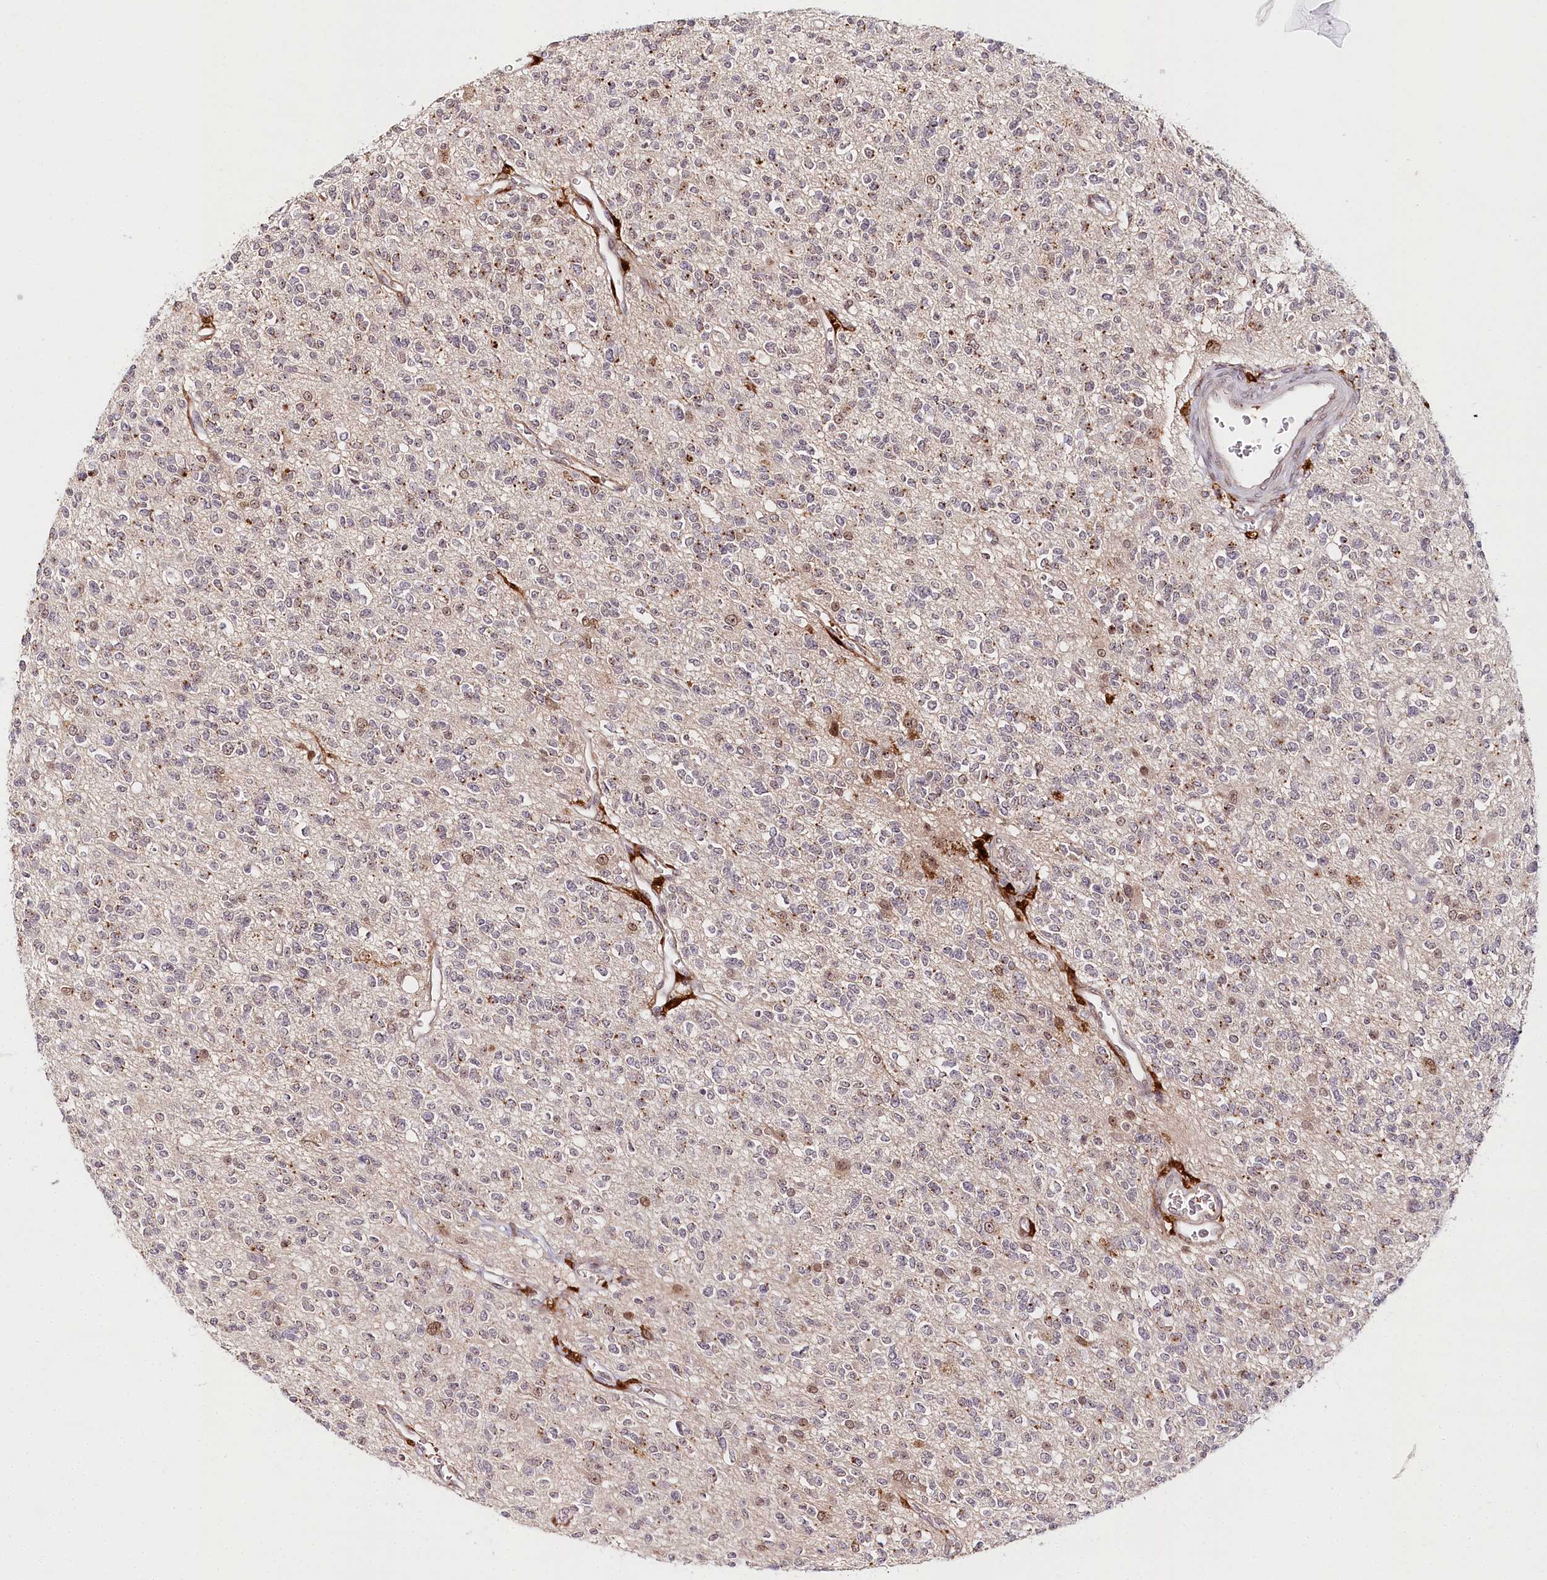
{"staining": {"intensity": "weak", "quantity": "<25%", "location": "nuclear"}, "tissue": "glioma", "cell_type": "Tumor cells", "image_type": "cancer", "snomed": [{"axis": "morphology", "description": "Glioma, malignant, High grade"}, {"axis": "topography", "description": "Brain"}], "caption": "Tumor cells are negative for brown protein staining in glioma.", "gene": "WDR36", "patient": {"sex": "male", "age": 34}}